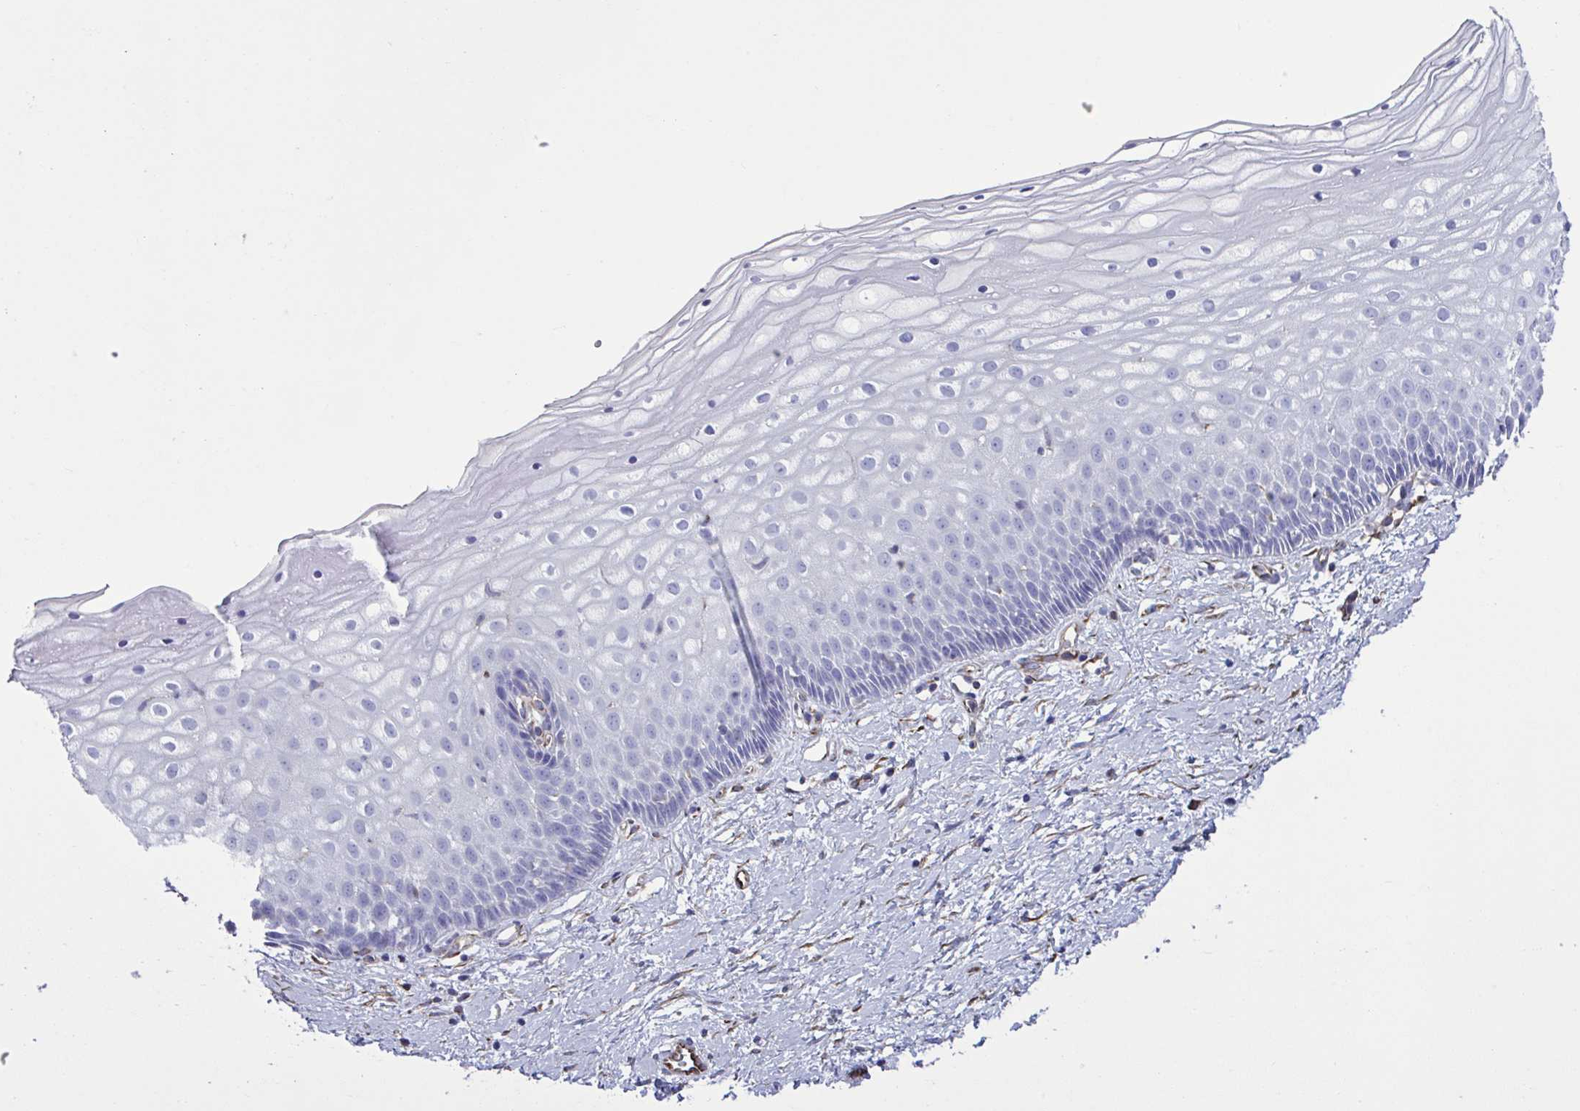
{"staining": {"intensity": "negative", "quantity": "none", "location": "none"}, "tissue": "cervix", "cell_type": "Squamous epithelial cells", "image_type": "normal", "snomed": [{"axis": "morphology", "description": "Normal tissue, NOS"}, {"axis": "topography", "description": "Cervix"}], "caption": "A high-resolution image shows IHC staining of benign cervix, which shows no significant staining in squamous epithelial cells.", "gene": "TMEM86B", "patient": {"sex": "female", "age": 36}}